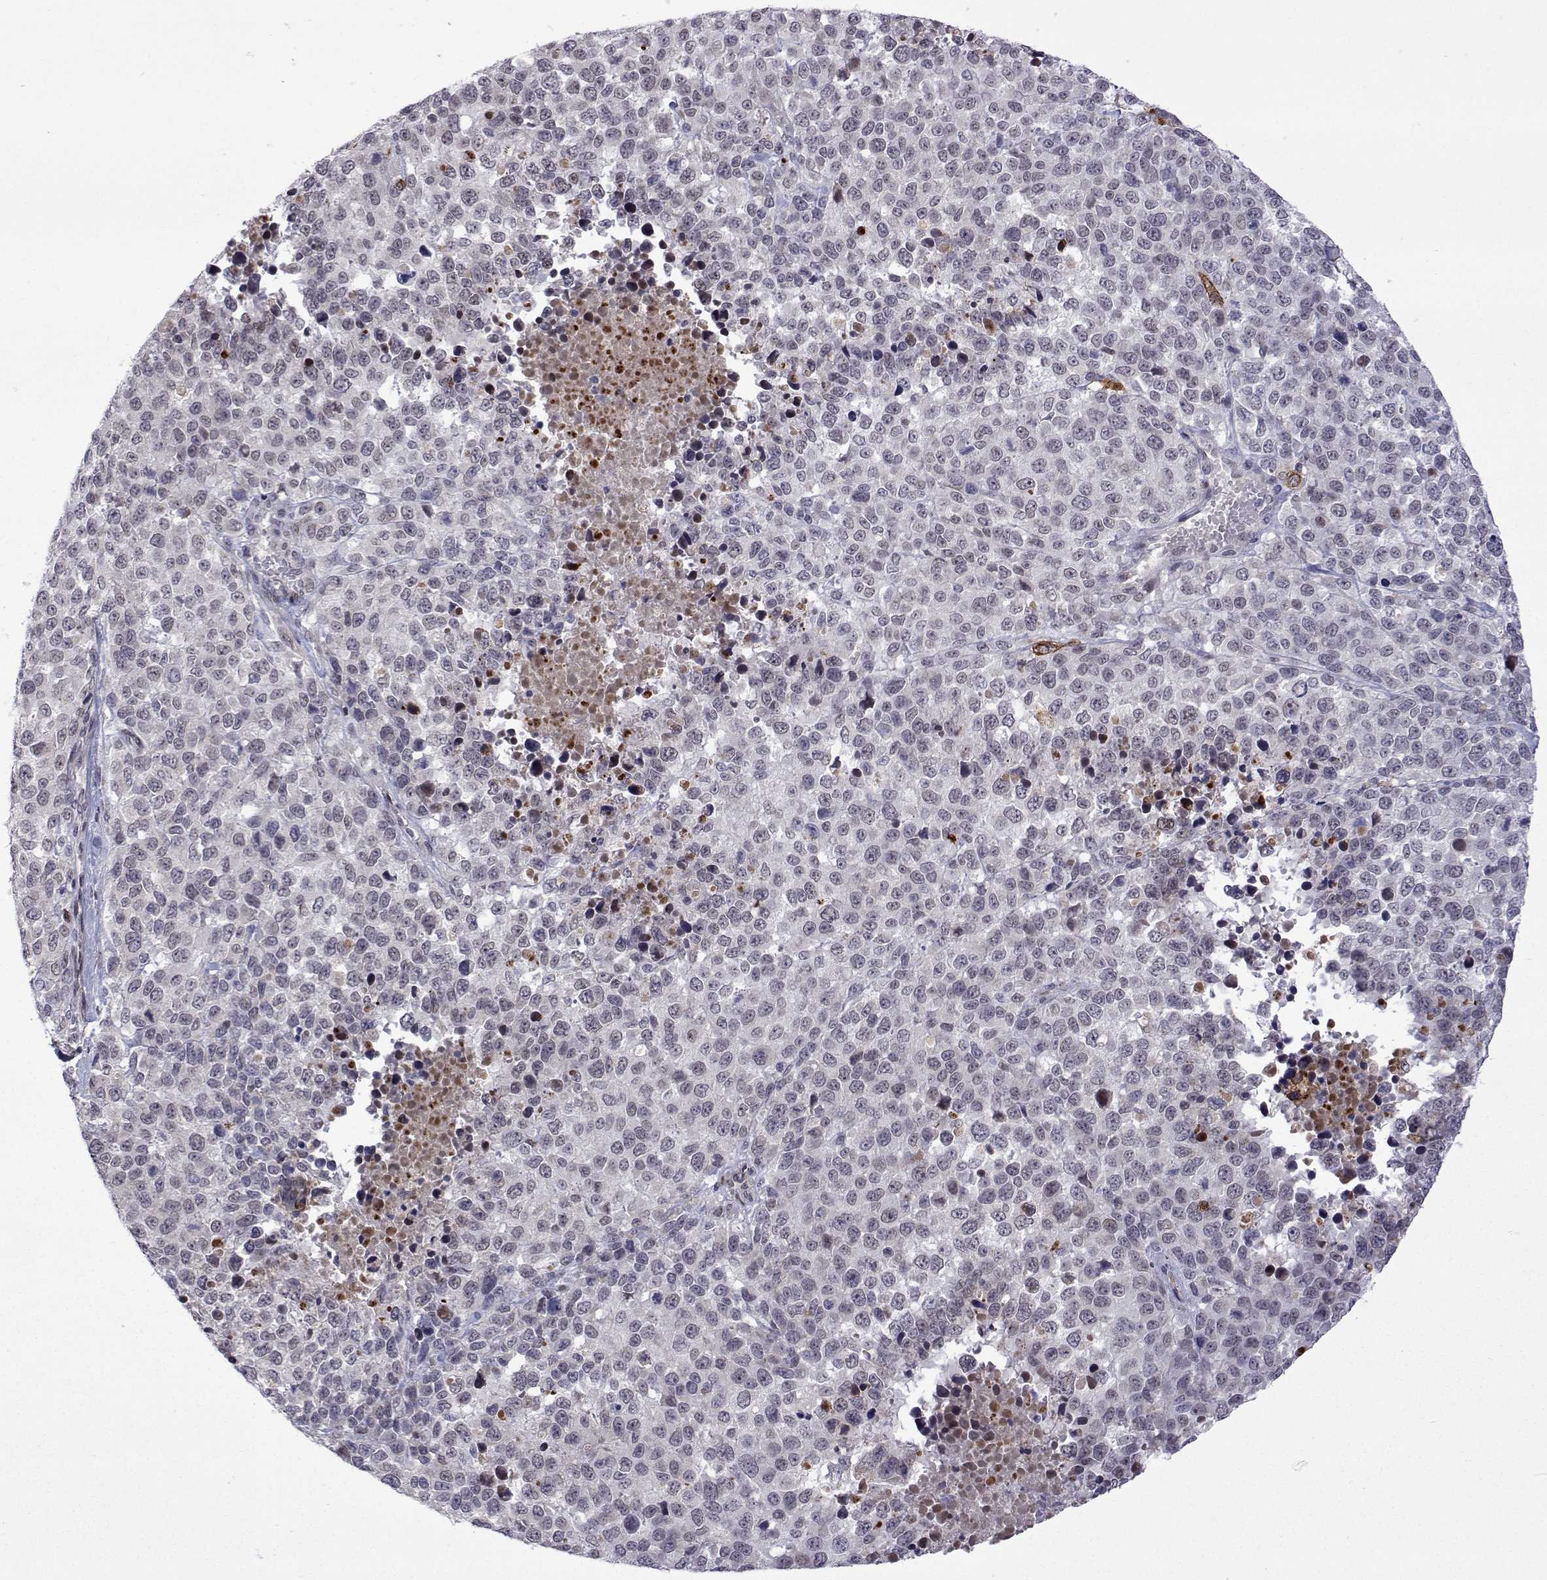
{"staining": {"intensity": "negative", "quantity": "none", "location": "none"}, "tissue": "melanoma", "cell_type": "Tumor cells", "image_type": "cancer", "snomed": [{"axis": "morphology", "description": "Malignant melanoma, Metastatic site"}, {"axis": "topography", "description": "Skin"}], "caption": "Histopathology image shows no protein expression in tumor cells of melanoma tissue.", "gene": "EFCAB3", "patient": {"sex": "male", "age": 84}}